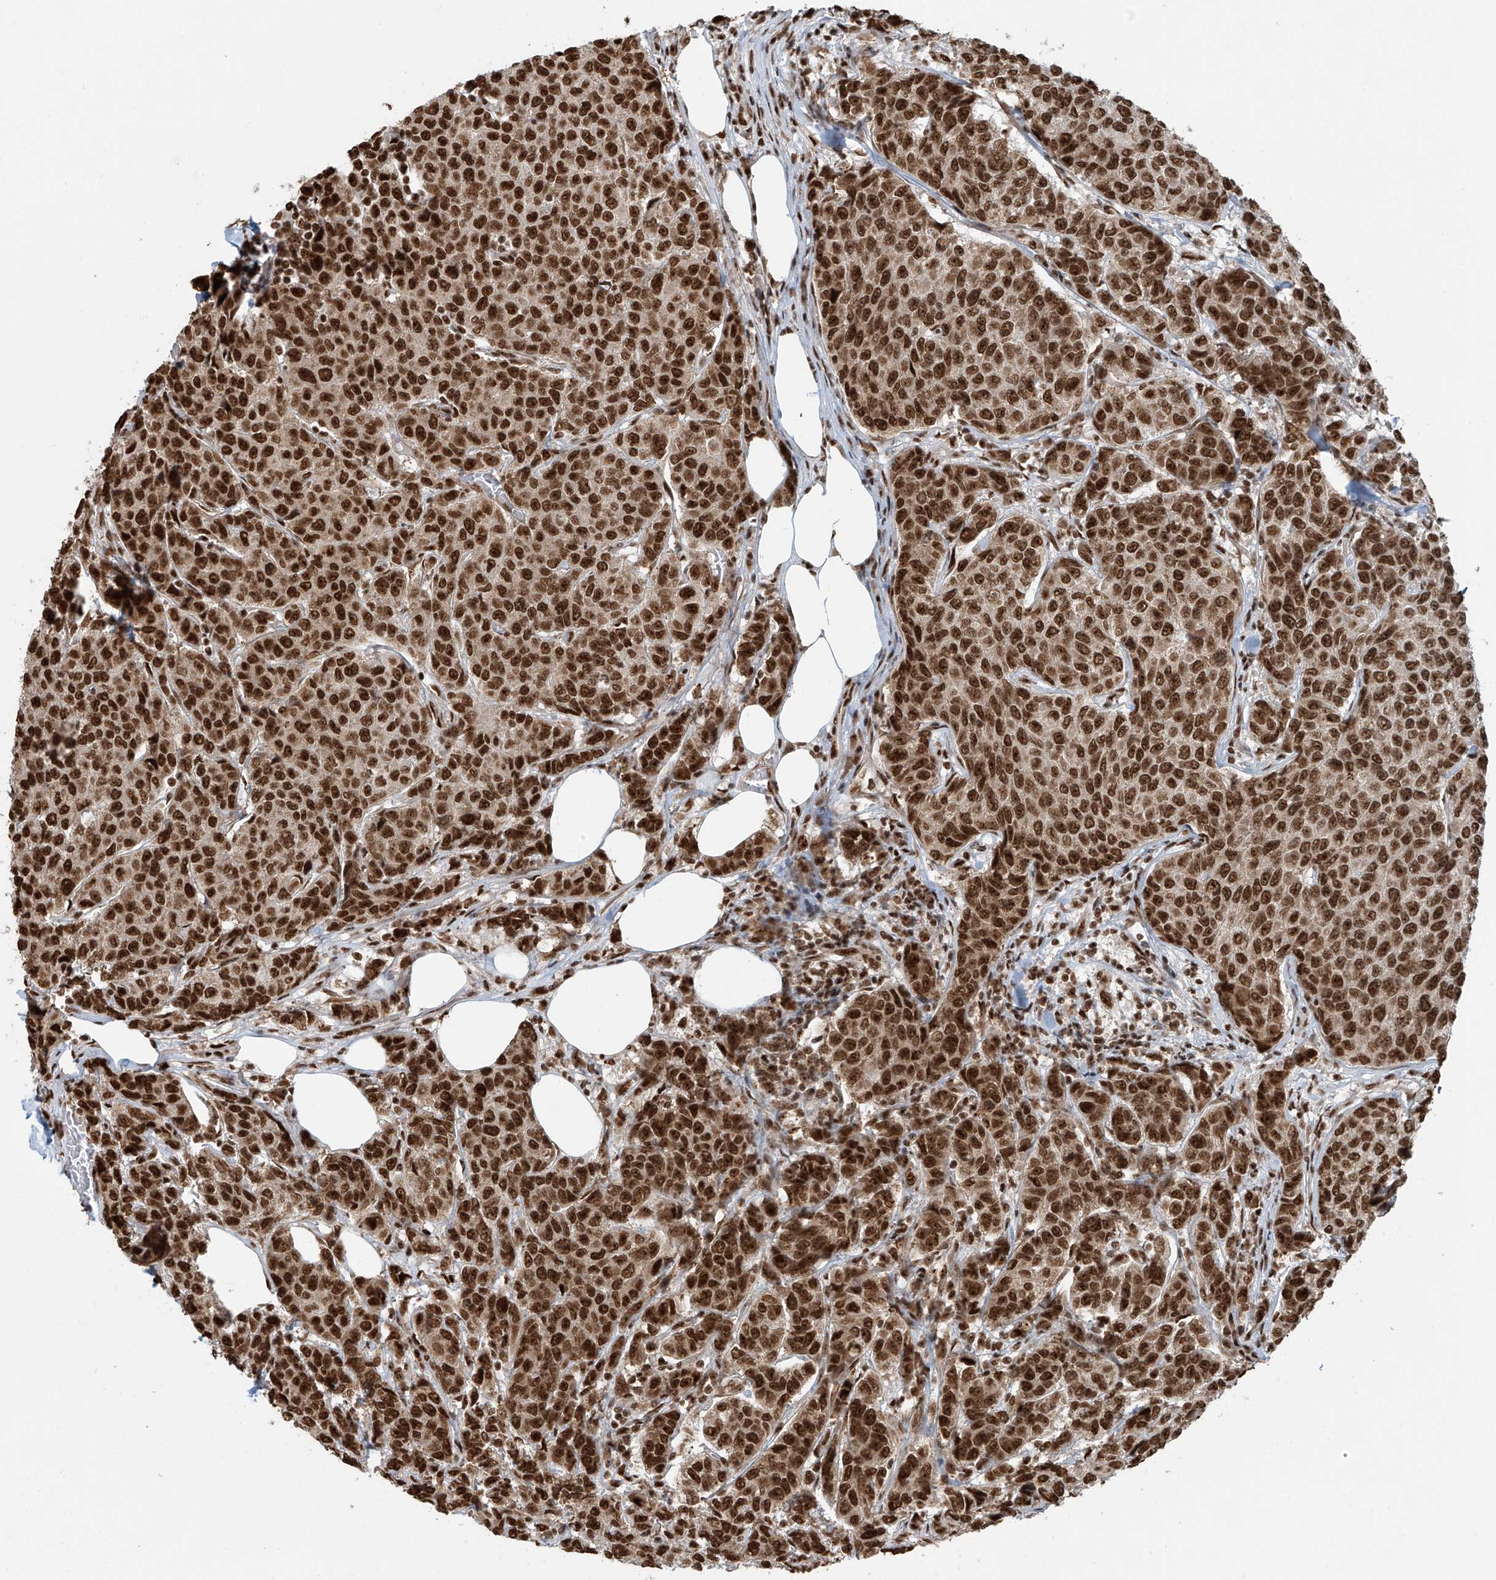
{"staining": {"intensity": "strong", "quantity": ">75%", "location": "nuclear"}, "tissue": "breast cancer", "cell_type": "Tumor cells", "image_type": "cancer", "snomed": [{"axis": "morphology", "description": "Duct carcinoma"}, {"axis": "topography", "description": "Breast"}], "caption": "Human invasive ductal carcinoma (breast) stained with a protein marker demonstrates strong staining in tumor cells.", "gene": "FAM193B", "patient": {"sex": "female", "age": 55}}